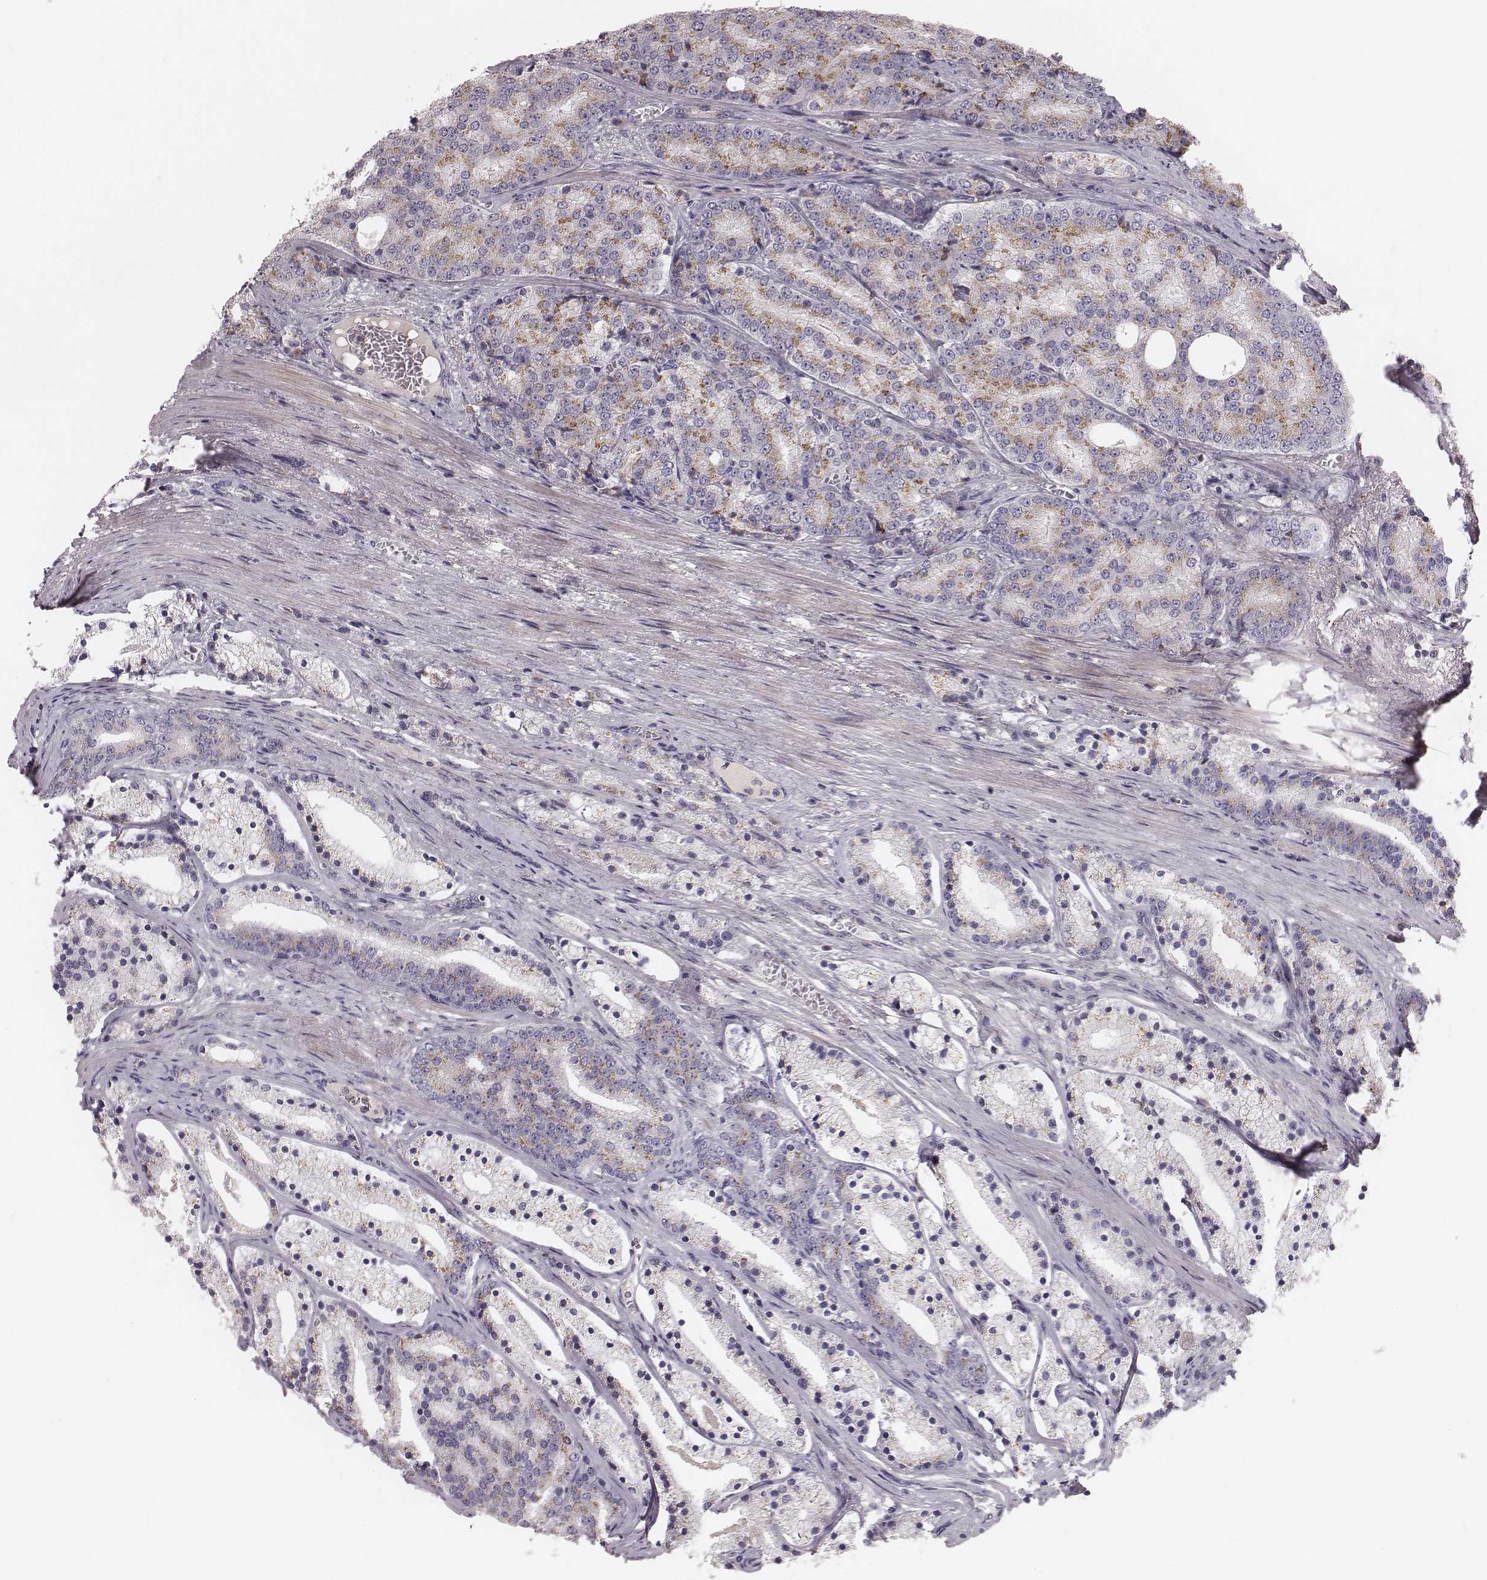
{"staining": {"intensity": "moderate", "quantity": "25%-75%", "location": "cytoplasmic/membranous"}, "tissue": "prostate cancer", "cell_type": "Tumor cells", "image_type": "cancer", "snomed": [{"axis": "morphology", "description": "Adenocarcinoma, NOS"}, {"axis": "topography", "description": "Prostate"}], "caption": "Immunohistochemistry of human prostate cancer (adenocarcinoma) displays medium levels of moderate cytoplasmic/membranous expression in approximately 25%-75% of tumor cells.", "gene": "SDCBP2", "patient": {"sex": "male", "age": 69}}